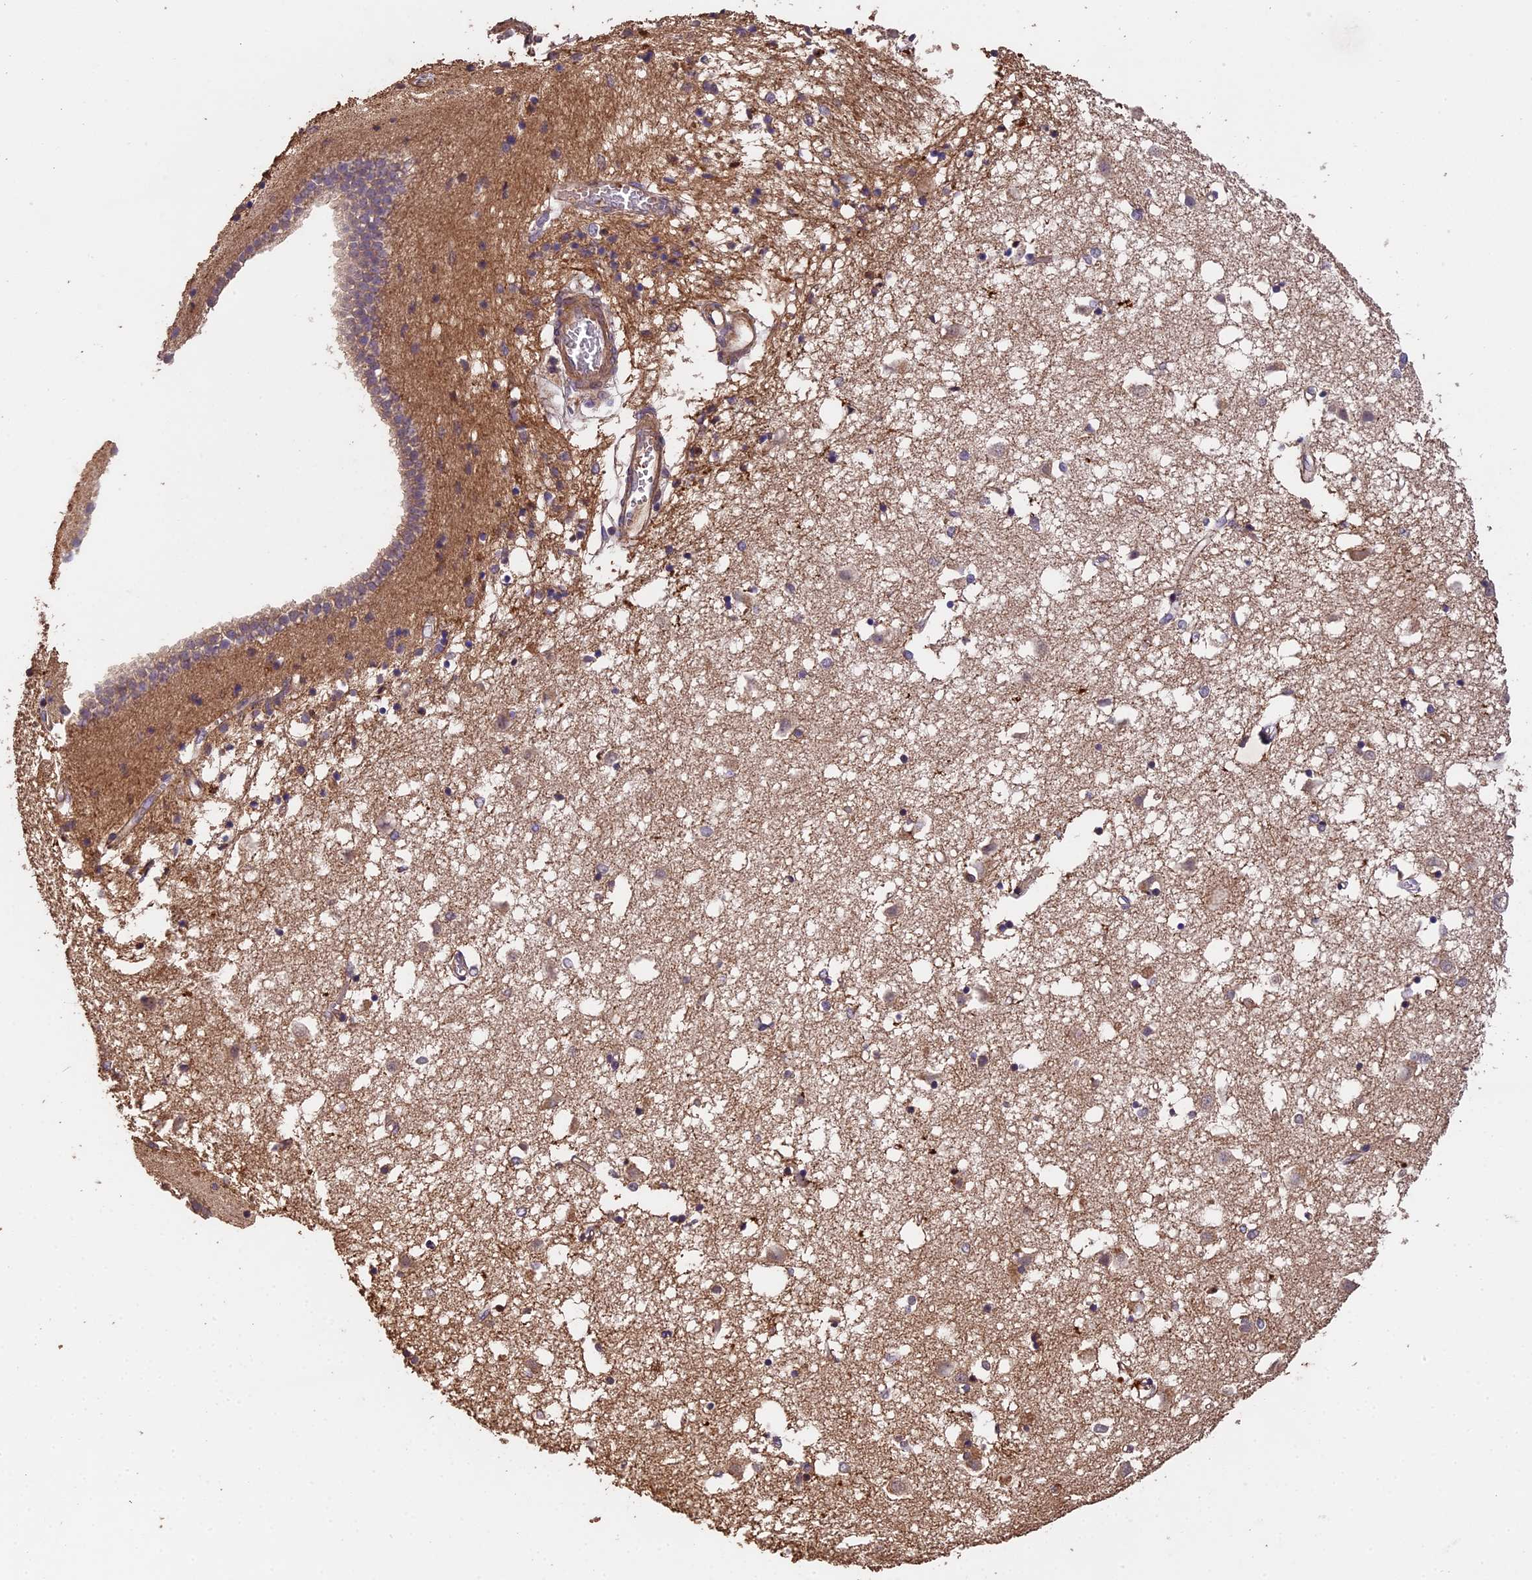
{"staining": {"intensity": "negative", "quantity": "none", "location": "none"}, "tissue": "caudate", "cell_type": "Glial cells", "image_type": "normal", "snomed": [{"axis": "morphology", "description": "Normal tissue, NOS"}, {"axis": "topography", "description": "Lateral ventricle wall"}], "caption": "An immunohistochemistry histopathology image of unremarkable caudate is shown. There is no staining in glial cells of caudate. The staining was performed using DAB to visualize the protein expression in brown, while the nuclei were stained in blue with hematoxylin (Magnification: 20x).", "gene": "CHD9", "patient": {"sex": "male", "age": 70}}